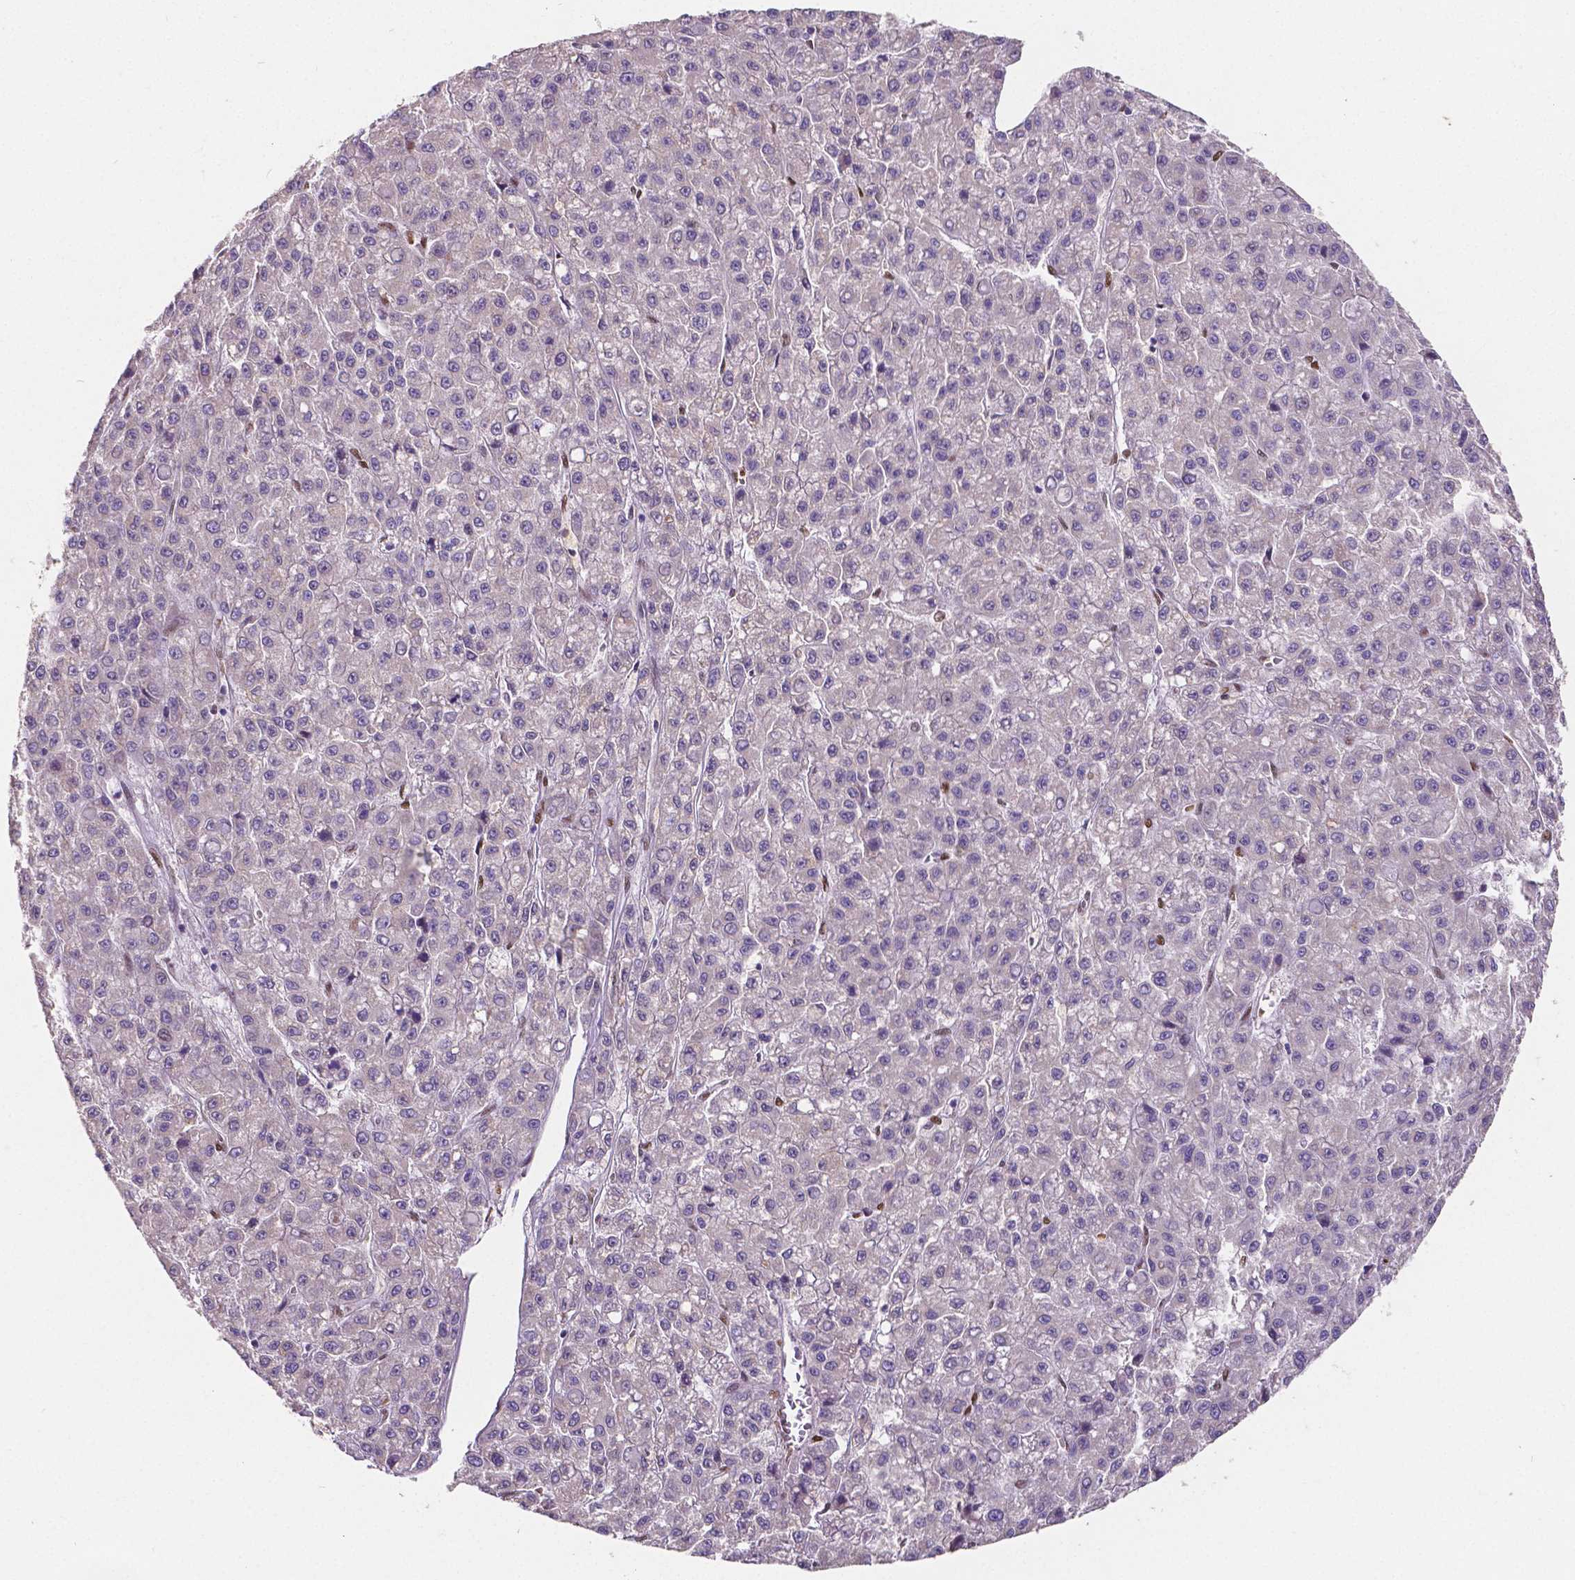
{"staining": {"intensity": "weak", "quantity": "<25%", "location": "cytoplasmic/membranous"}, "tissue": "liver cancer", "cell_type": "Tumor cells", "image_type": "cancer", "snomed": [{"axis": "morphology", "description": "Carcinoma, Hepatocellular, NOS"}, {"axis": "topography", "description": "Liver"}], "caption": "Tumor cells are negative for brown protein staining in hepatocellular carcinoma (liver).", "gene": "MEF2C", "patient": {"sex": "male", "age": 70}}